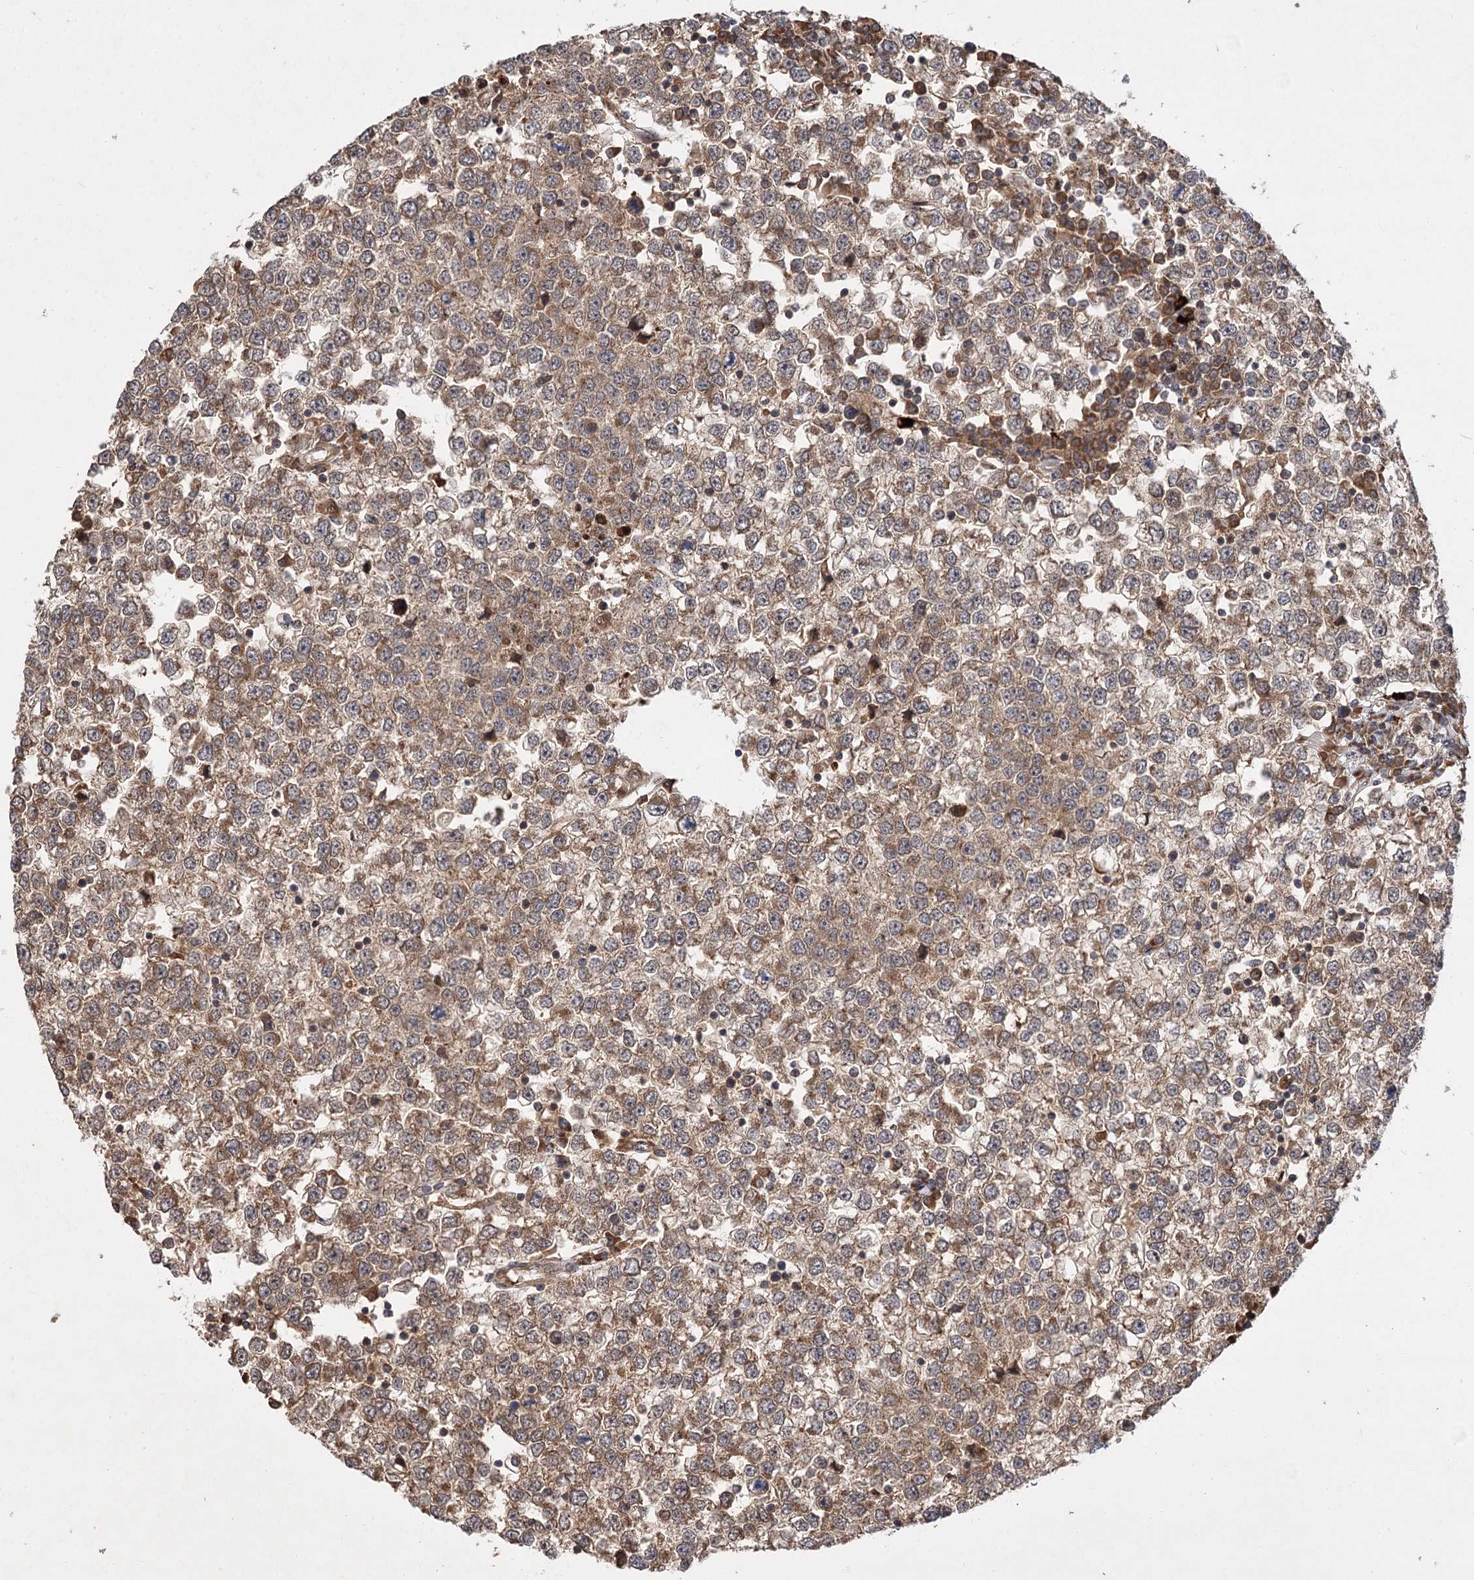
{"staining": {"intensity": "moderate", "quantity": ">75%", "location": "cytoplasmic/membranous"}, "tissue": "testis cancer", "cell_type": "Tumor cells", "image_type": "cancer", "snomed": [{"axis": "morphology", "description": "Seminoma, NOS"}, {"axis": "topography", "description": "Testis"}], "caption": "Protein analysis of testis cancer tissue demonstrates moderate cytoplasmic/membranous staining in approximately >75% of tumor cells.", "gene": "FBXW8", "patient": {"sex": "male", "age": 65}}